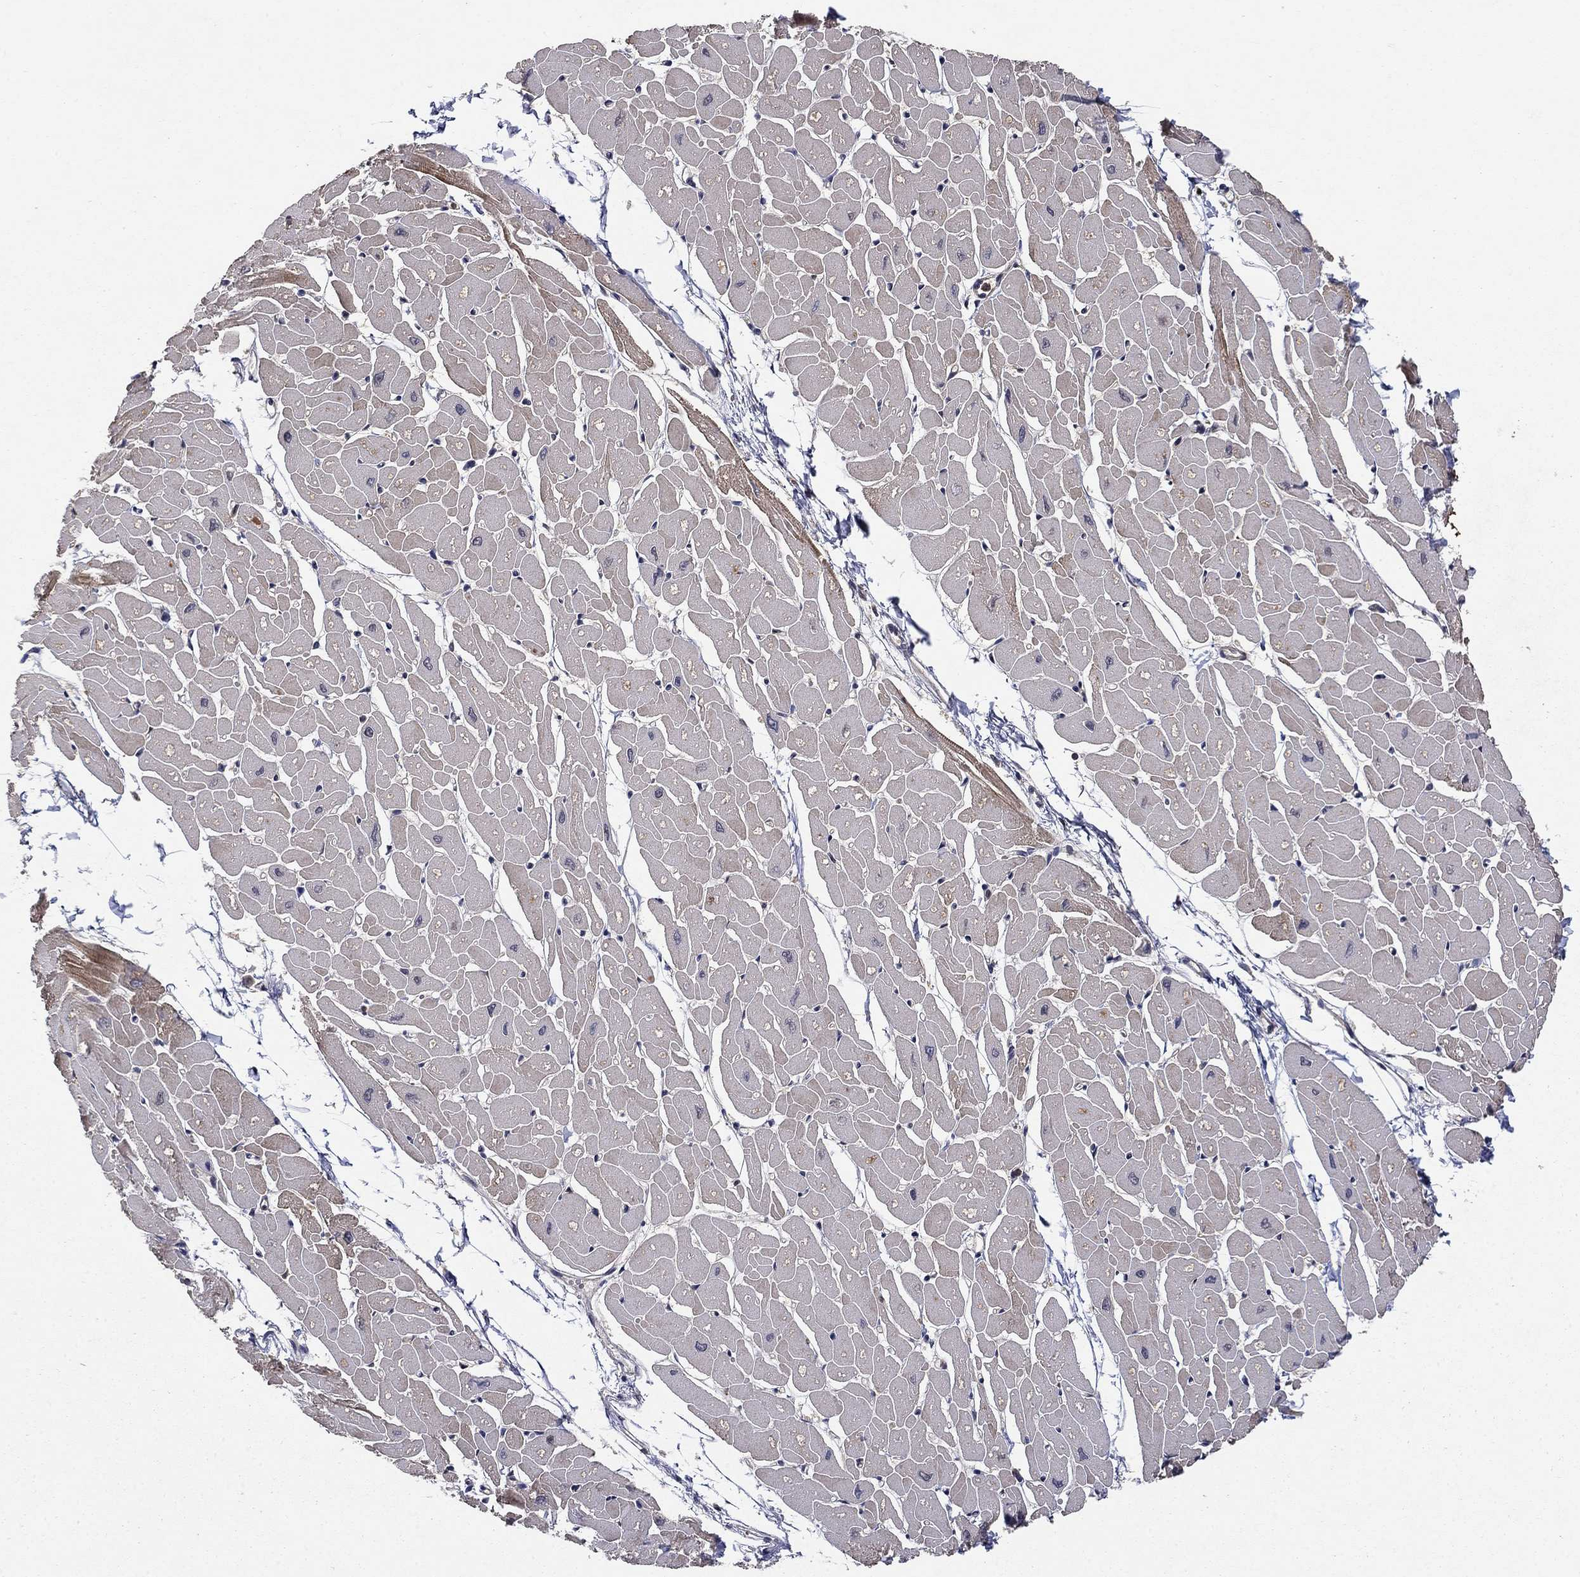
{"staining": {"intensity": "moderate", "quantity": "25%-75%", "location": "cytoplasmic/membranous"}, "tissue": "heart muscle", "cell_type": "Cardiomyocytes", "image_type": "normal", "snomed": [{"axis": "morphology", "description": "Normal tissue, NOS"}, {"axis": "topography", "description": "Heart"}], "caption": "Approximately 25%-75% of cardiomyocytes in normal heart muscle reveal moderate cytoplasmic/membranous protein staining as visualized by brown immunohistochemical staining.", "gene": "CCDC66", "patient": {"sex": "male", "age": 57}}